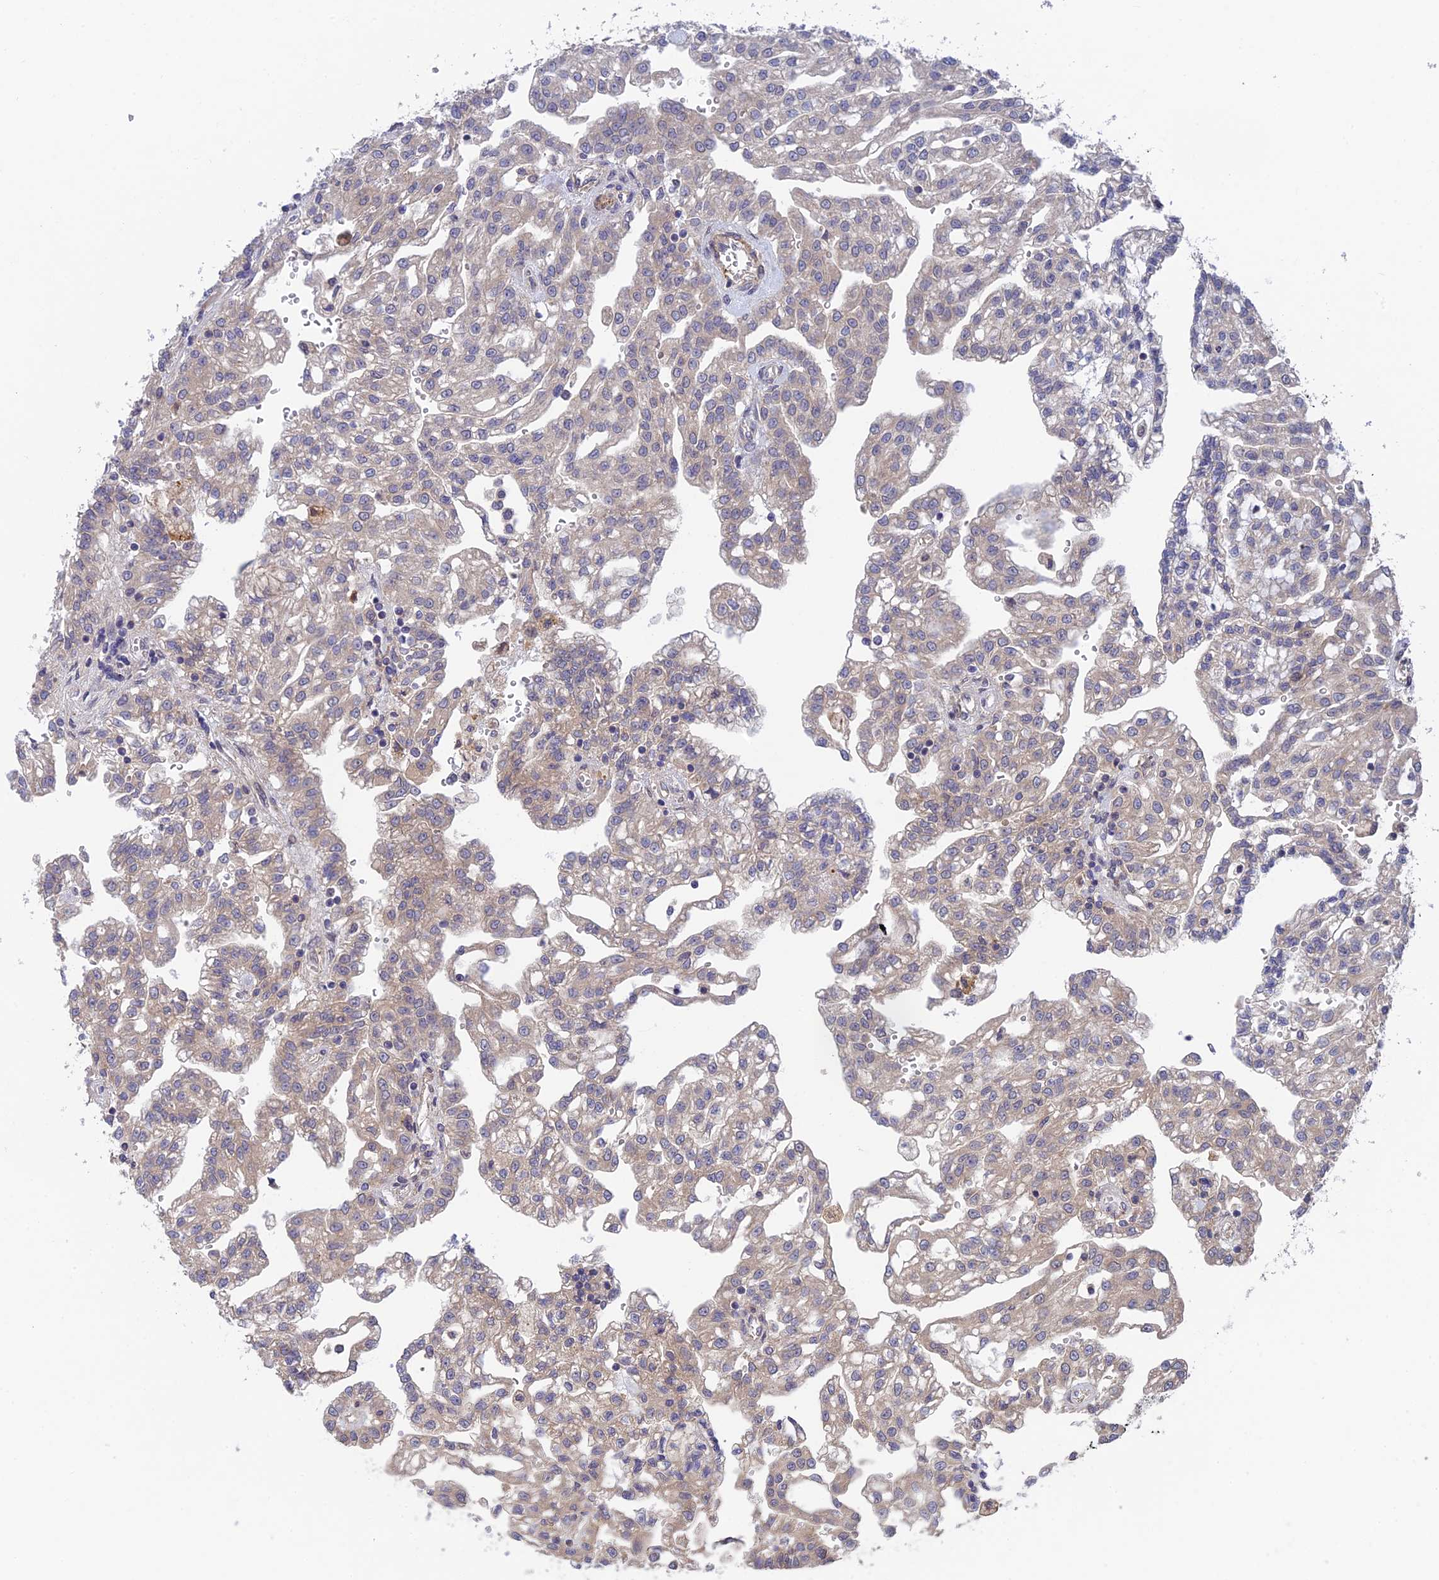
{"staining": {"intensity": "negative", "quantity": "none", "location": "none"}, "tissue": "renal cancer", "cell_type": "Tumor cells", "image_type": "cancer", "snomed": [{"axis": "morphology", "description": "Adenocarcinoma, NOS"}, {"axis": "topography", "description": "Kidney"}], "caption": "A photomicrograph of human renal adenocarcinoma is negative for staining in tumor cells.", "gene": "UROS", "patient": {"sex": "male", "age": 63}}